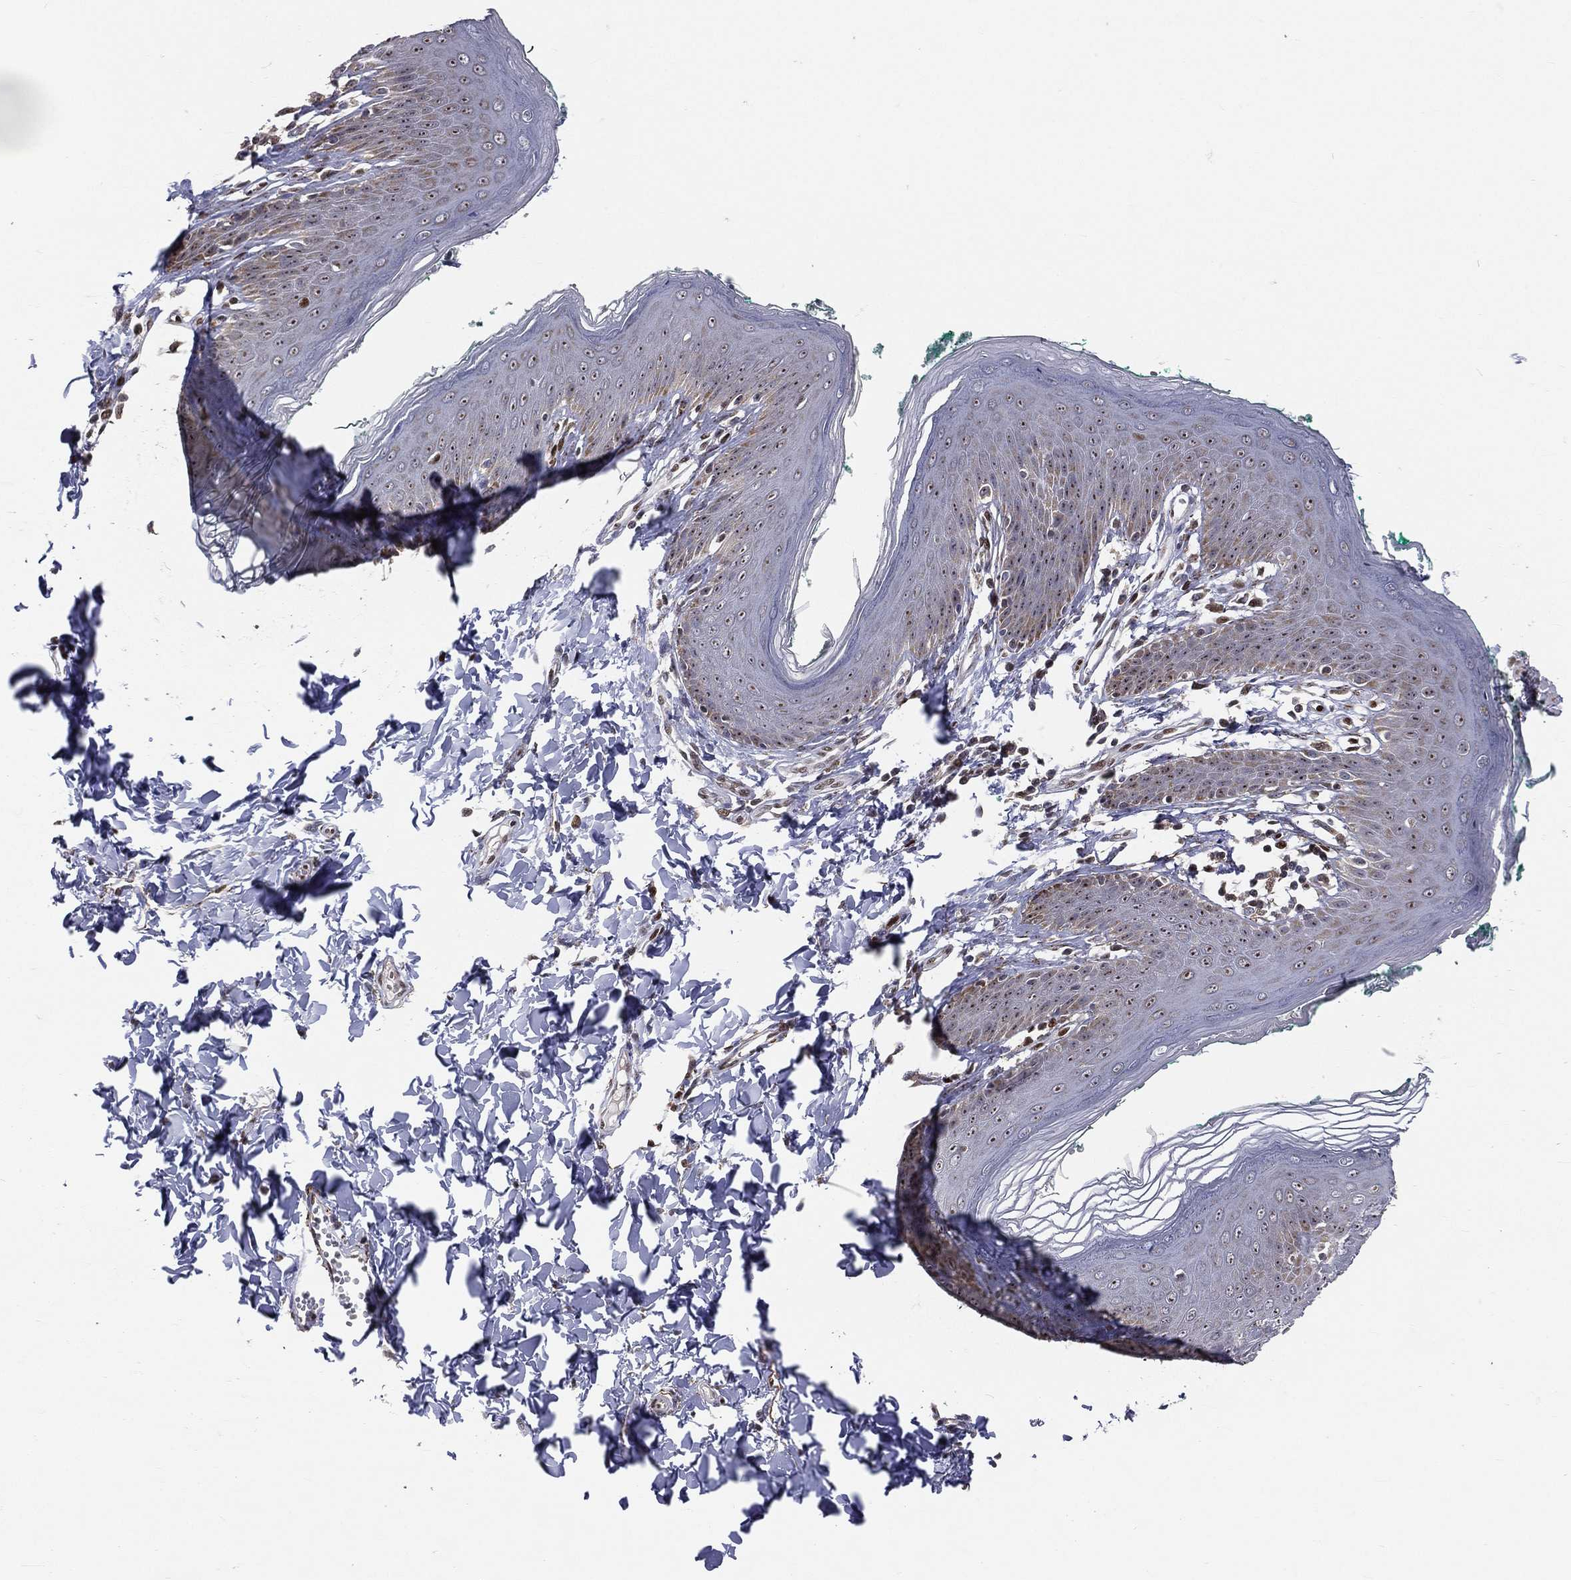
{"staining": {"intensity": "moderate", "quantity": "<25%", "location": "nuclear"}, "tissue": "skin", "cell_type": "Epidermal cells", "image_type": "normal", "snomed": [{"axis": "morphology", "description": "Normal tissue, NOS"}, {"axis": "topography", "description": "Vulva"}], "caption": "Immunohistochemical staining of unremarkable skin reveals moderate nuclear protein staining in about <25% of epidermal cells.", "gene": "ZEB1", "patient": {"sex": "female", "age": 66}}